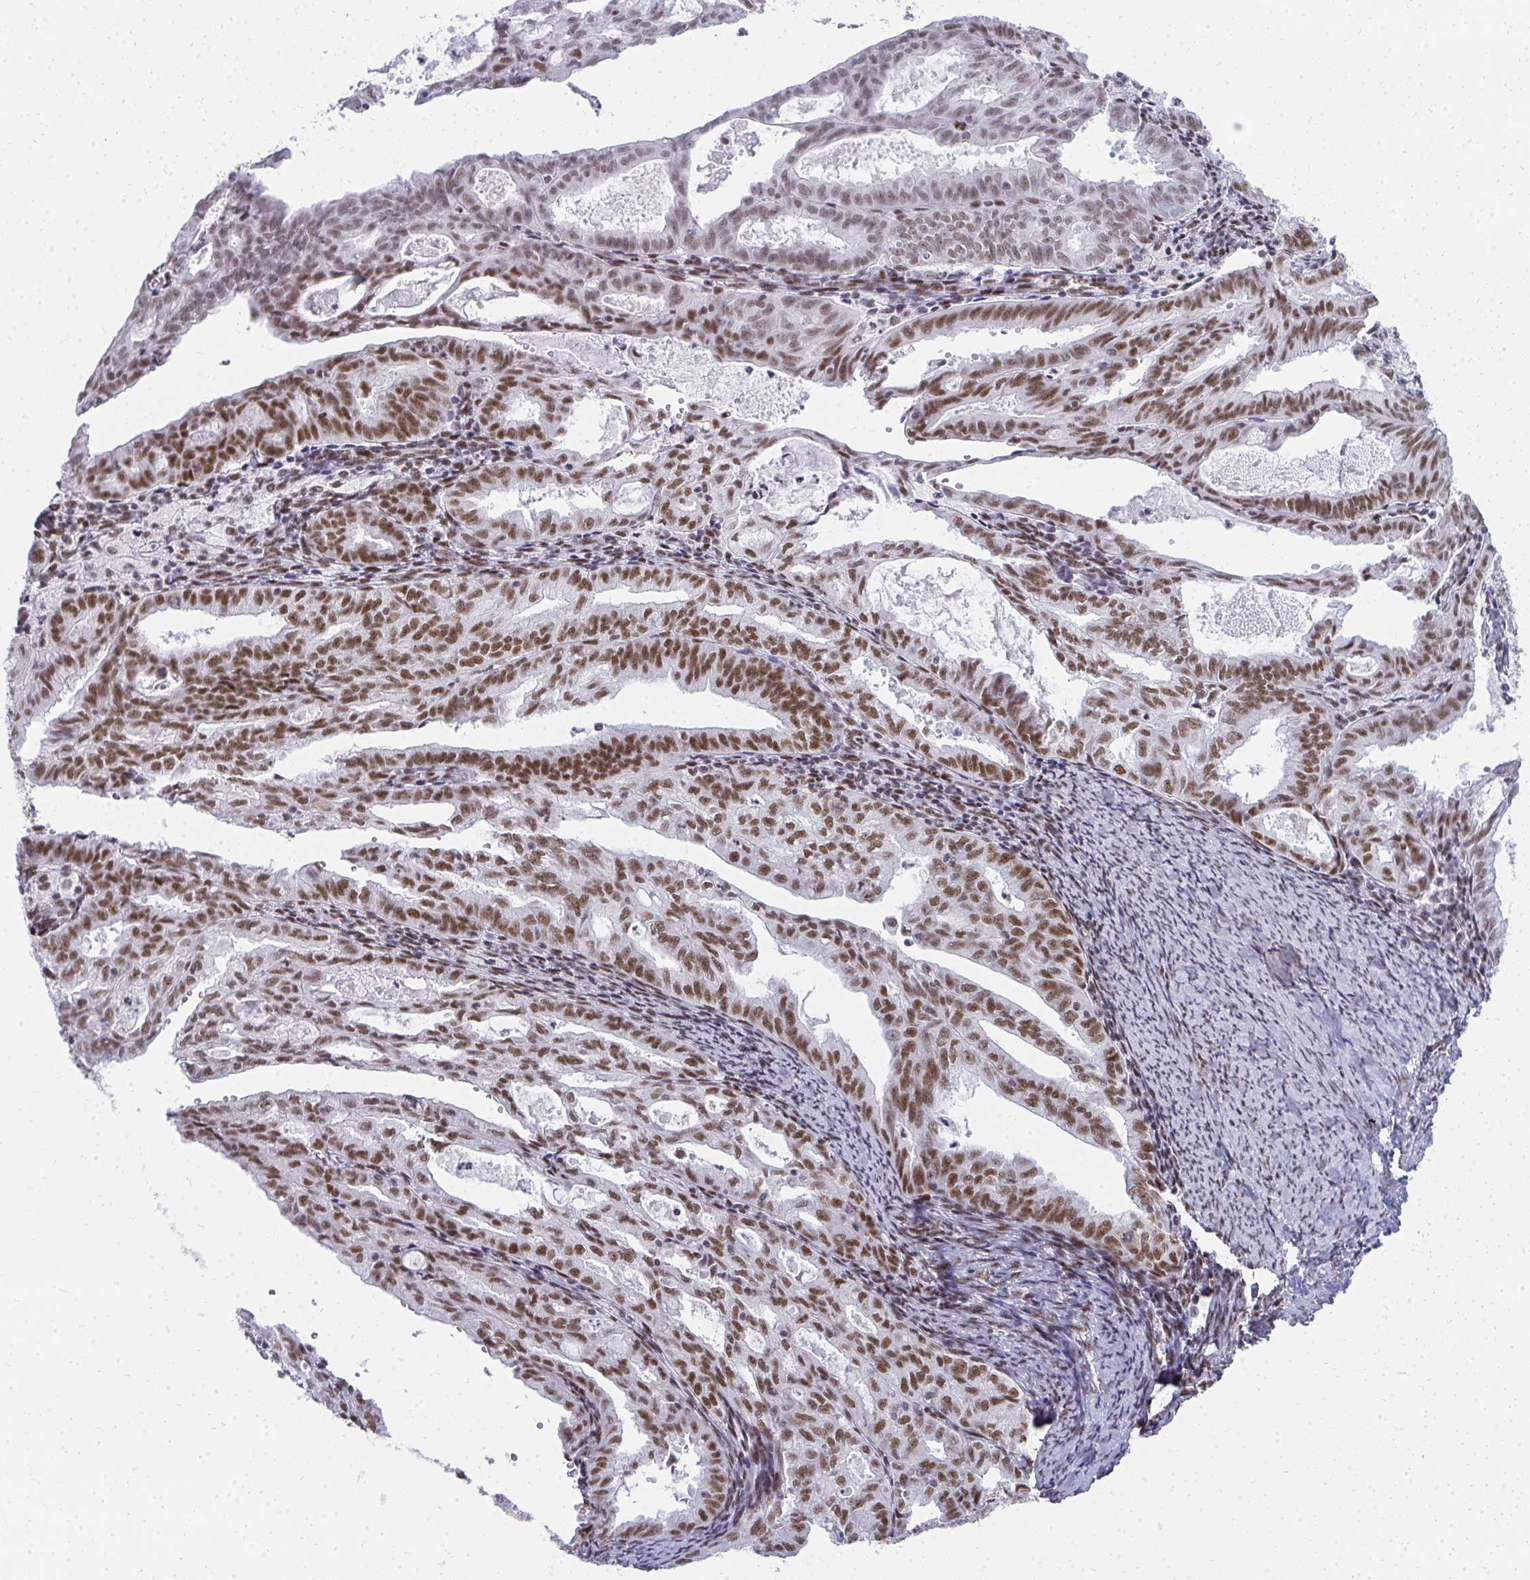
{"staining": {"intensity": "moderate", "quantity": ">75%", "location": "nuclear"}, "tissue": "endometrial cancer", "cell_type": "Tumor cells", "image_type": "cancer", "snomed": [{"axis": "morphology", "description": "Adenocarcinoma, NOS"}, {"axis": "topography", "description": "Endometrium"}], "caption": "DAB immunohistochemical staining of human adenocarcinoma (endometrial) shows moderate nuclear protein expression in about >75% of tumor cells.", "gene": "CREBBP", "patient": {"sex": "female", "age": 70}}